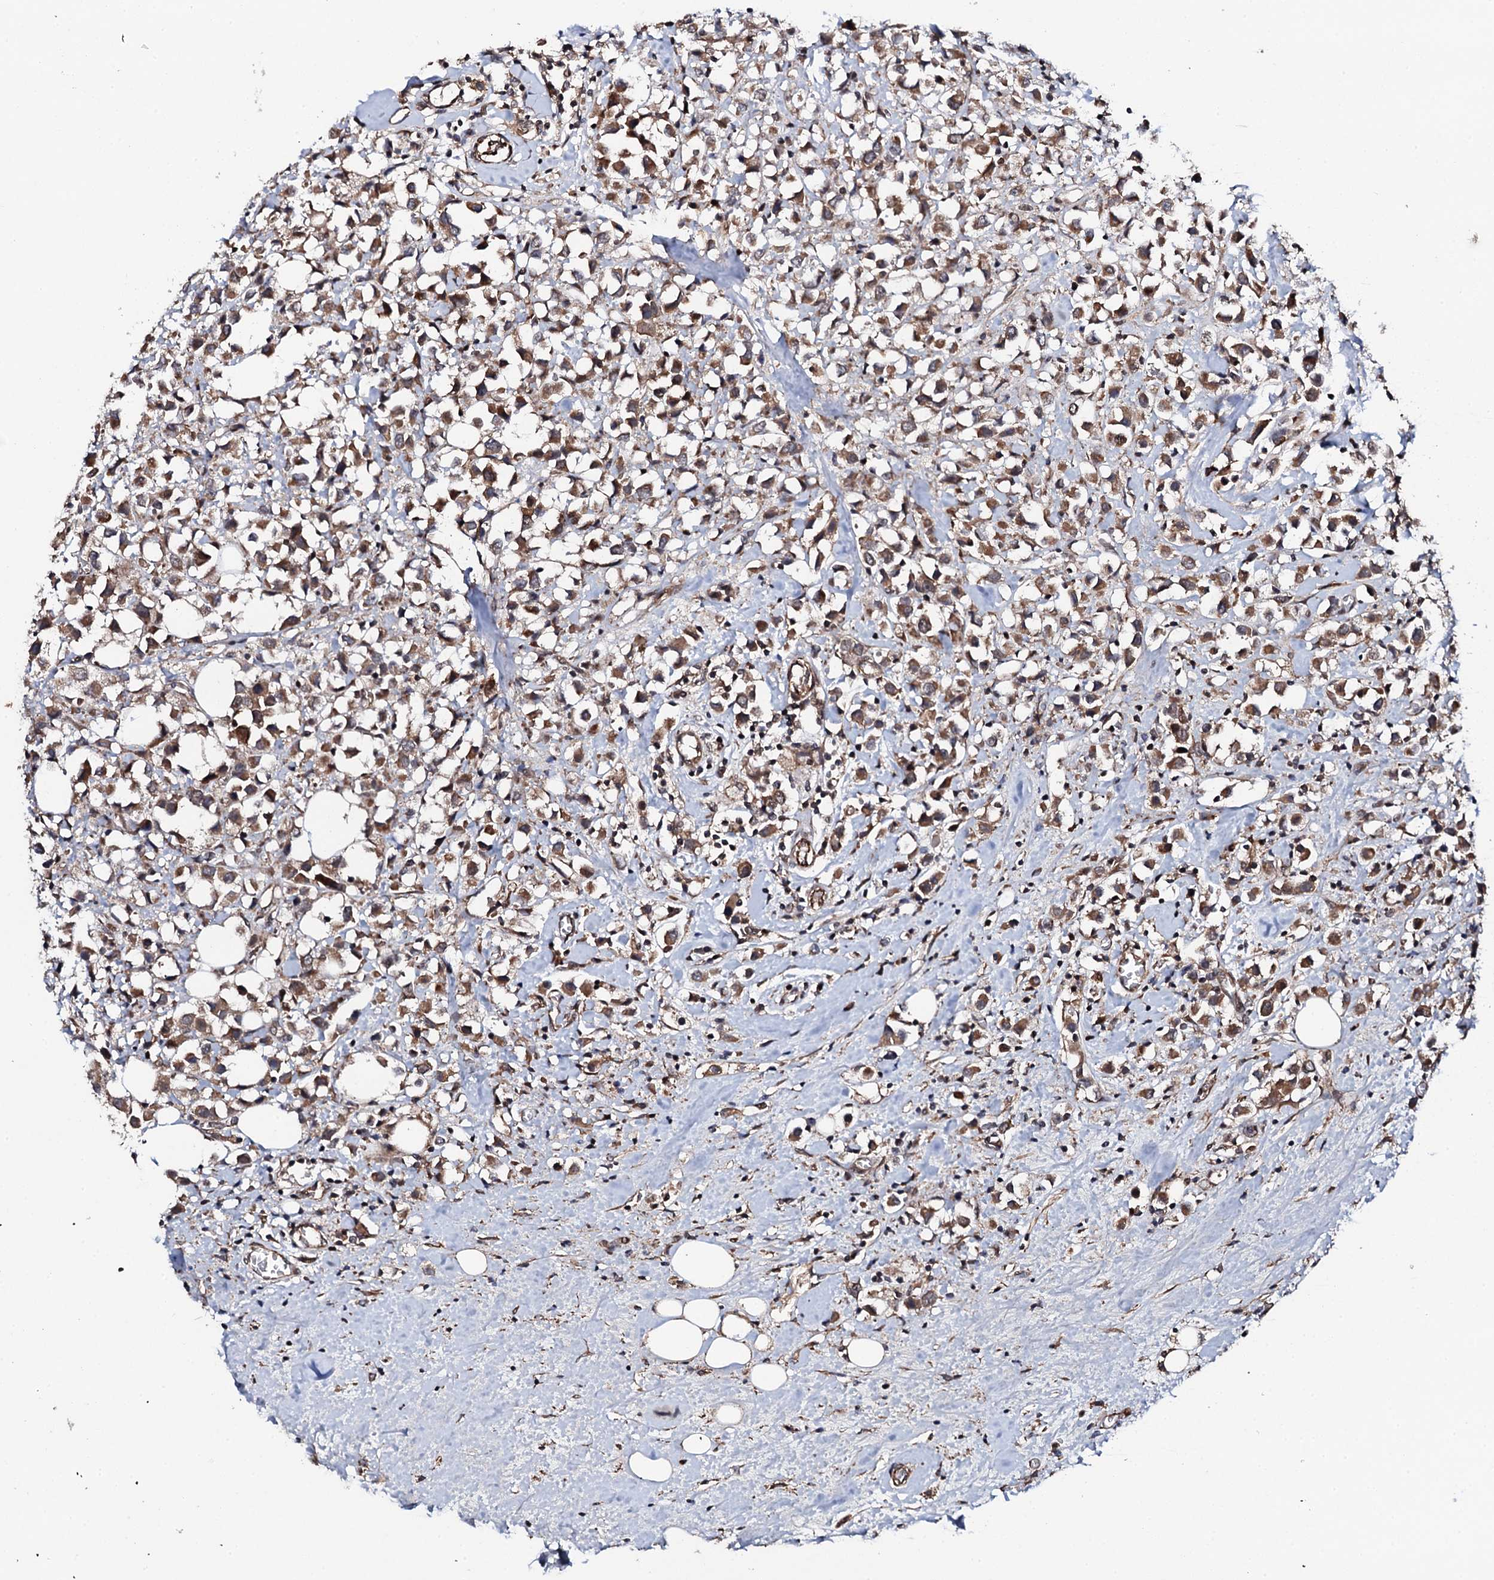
{"staining": {"intensity": "moderate", "quantity": ">75%", "location": "cytoplasmic/membranous"}, "tissue": "breast cancer", "cell_type": "Tumor cells", "image_type": "cancer", "snomed": [{"axis": "morphology", "description": "Duct carcinoma"}, {"axis": "topography", "description": "Breast"}], "caption": "About >75% of tumor cells in breast cancer (invasive ductal carcinoma) display moderate cytoplasmic/membranous protein positivity as visualized by brown immunohistochemical staining.", "gene": "FAM111A", "patient": {"sex": "female", "age": 61}}